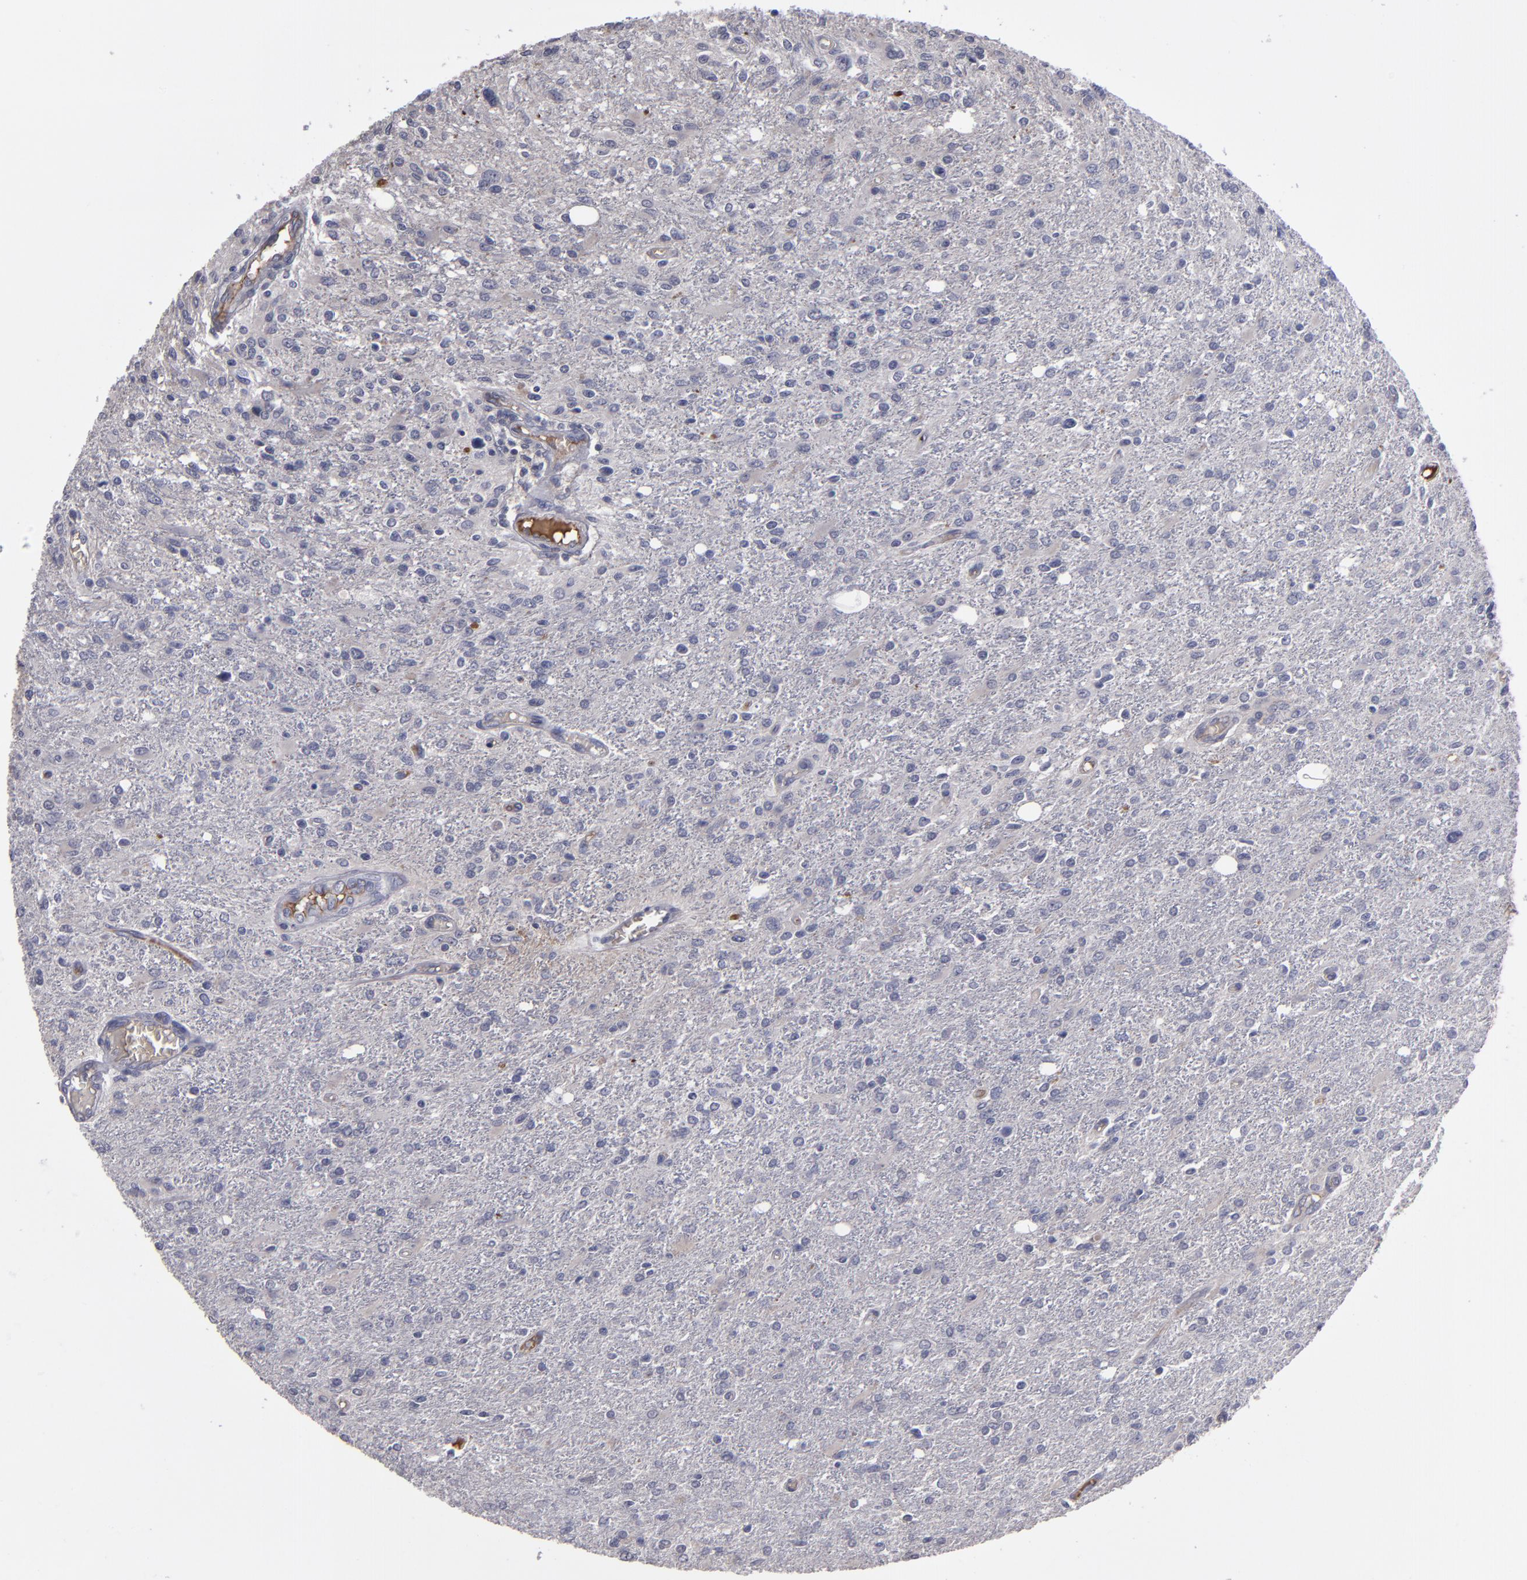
{"staining": {"intensity": "negative", "quantity": "none", "location": "none"}, "tissue": "glioma", "cell_type": "Tumor cells", "image_type": "cancer", "snomed": [{"axis": "morphology", "description": "Glioma, malignant, High grade"}, {"axis": "topography", "description": "Cerebral cortex"}], "caption": "IHC histopathology image of neoplastic tissue: glioma stained with DAB reveals no significant protein positivity in tumor cells.", "gene": "ITIH4", "patient": {"sex": "male", "age": 76}}